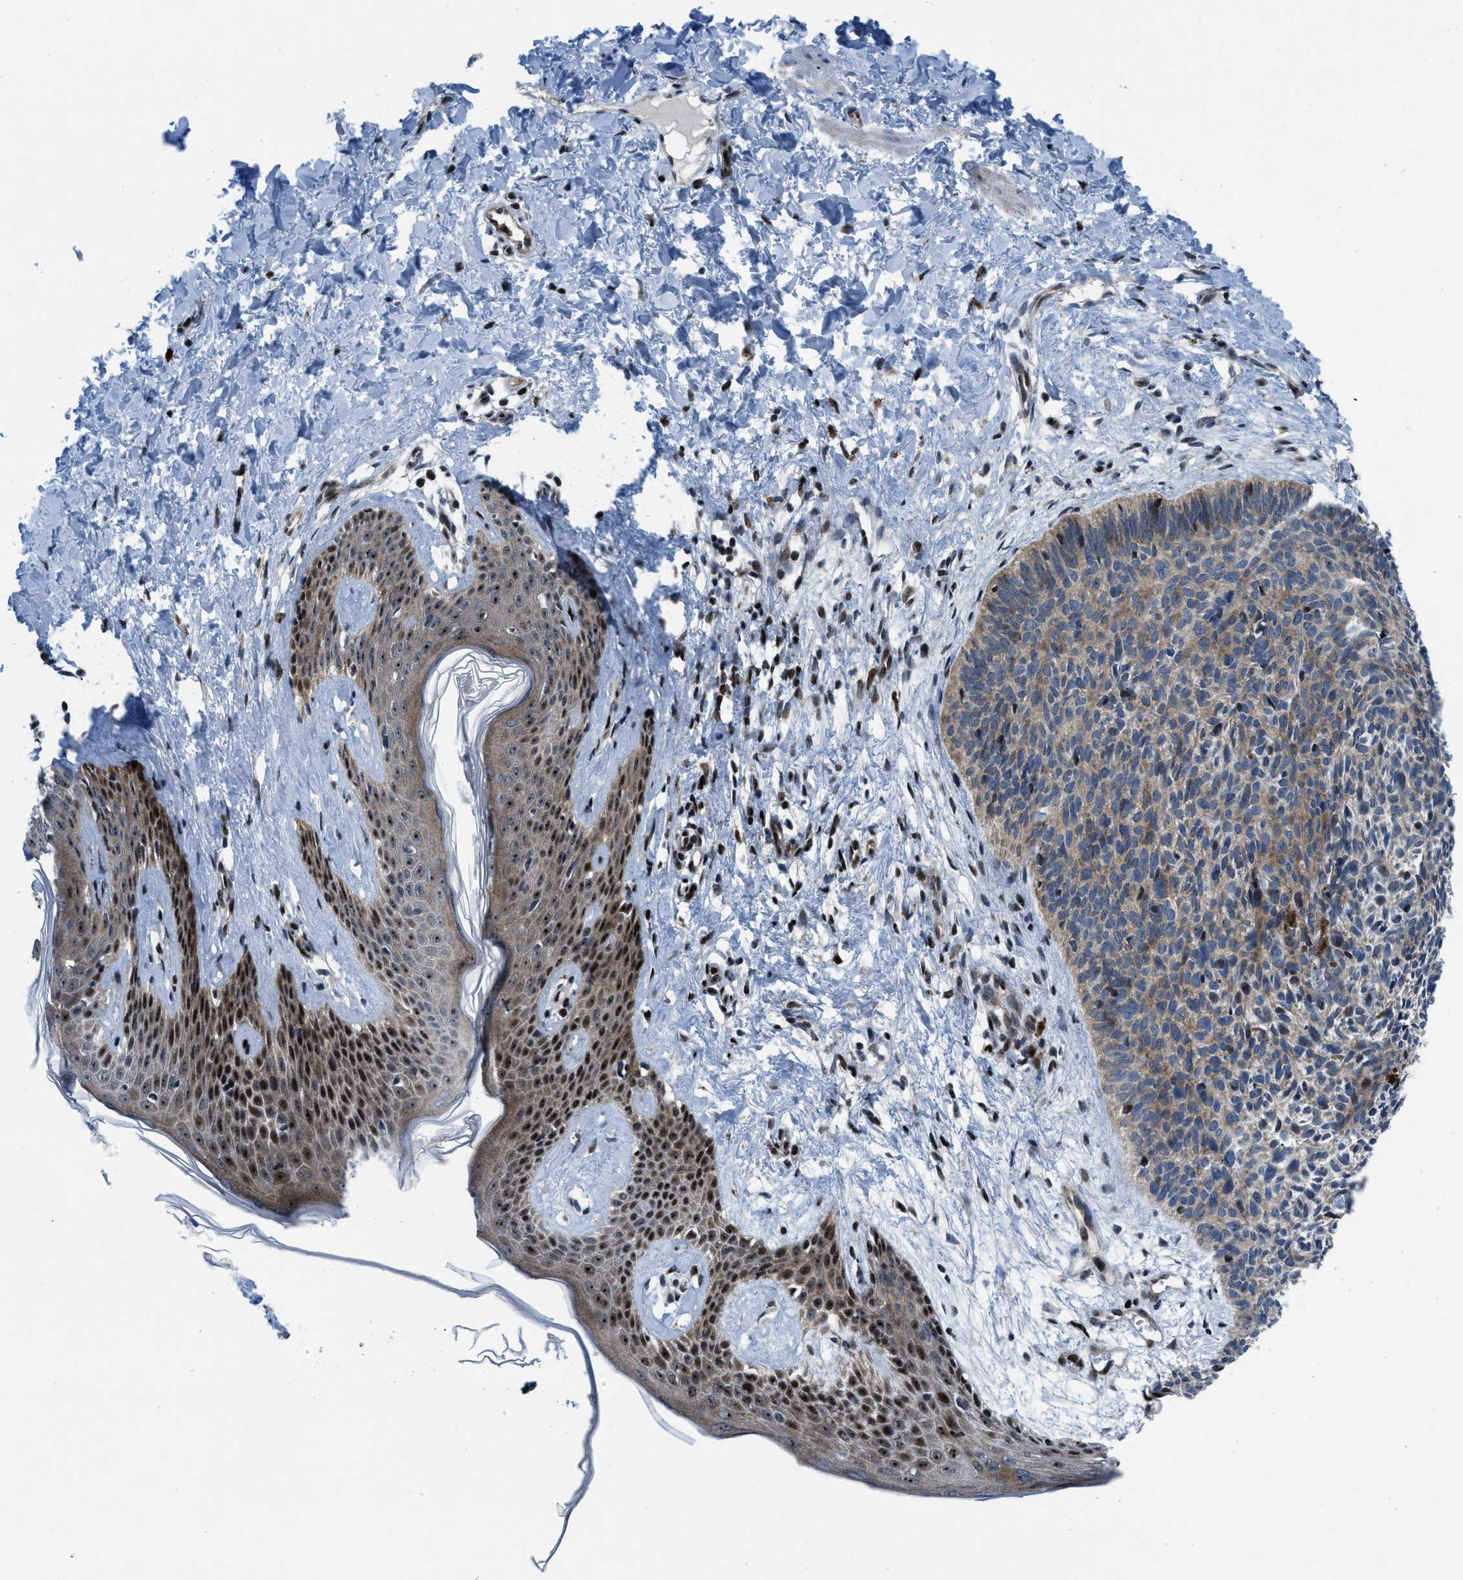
{"staining": {"intensity": "moderate", "quantity": ">75%", "location": "cytoplasmic/membranous"}, "tissue": "skin cancer", "cell_type": "Tumor cells", "image_type": "cancer", "snomed": [{"axis": "morphology", "description": "Basal cell carcinoma"}, {"axis": "topography", "description": "Skin"}], "caption": "Protein expression analysis of human skin cancer (basal cell carcinoma) reveals moderate cytoplasmic/membranous positivity in approximately >75% of tumor cells. The staining was performed using DAB to visualize the protein expression in brown, while the nuclei were stained in blue with hematoxylin (Magnification: 20x).", "gene": "PPP2CB", "patient": {"sex": "male", "age": 60}}